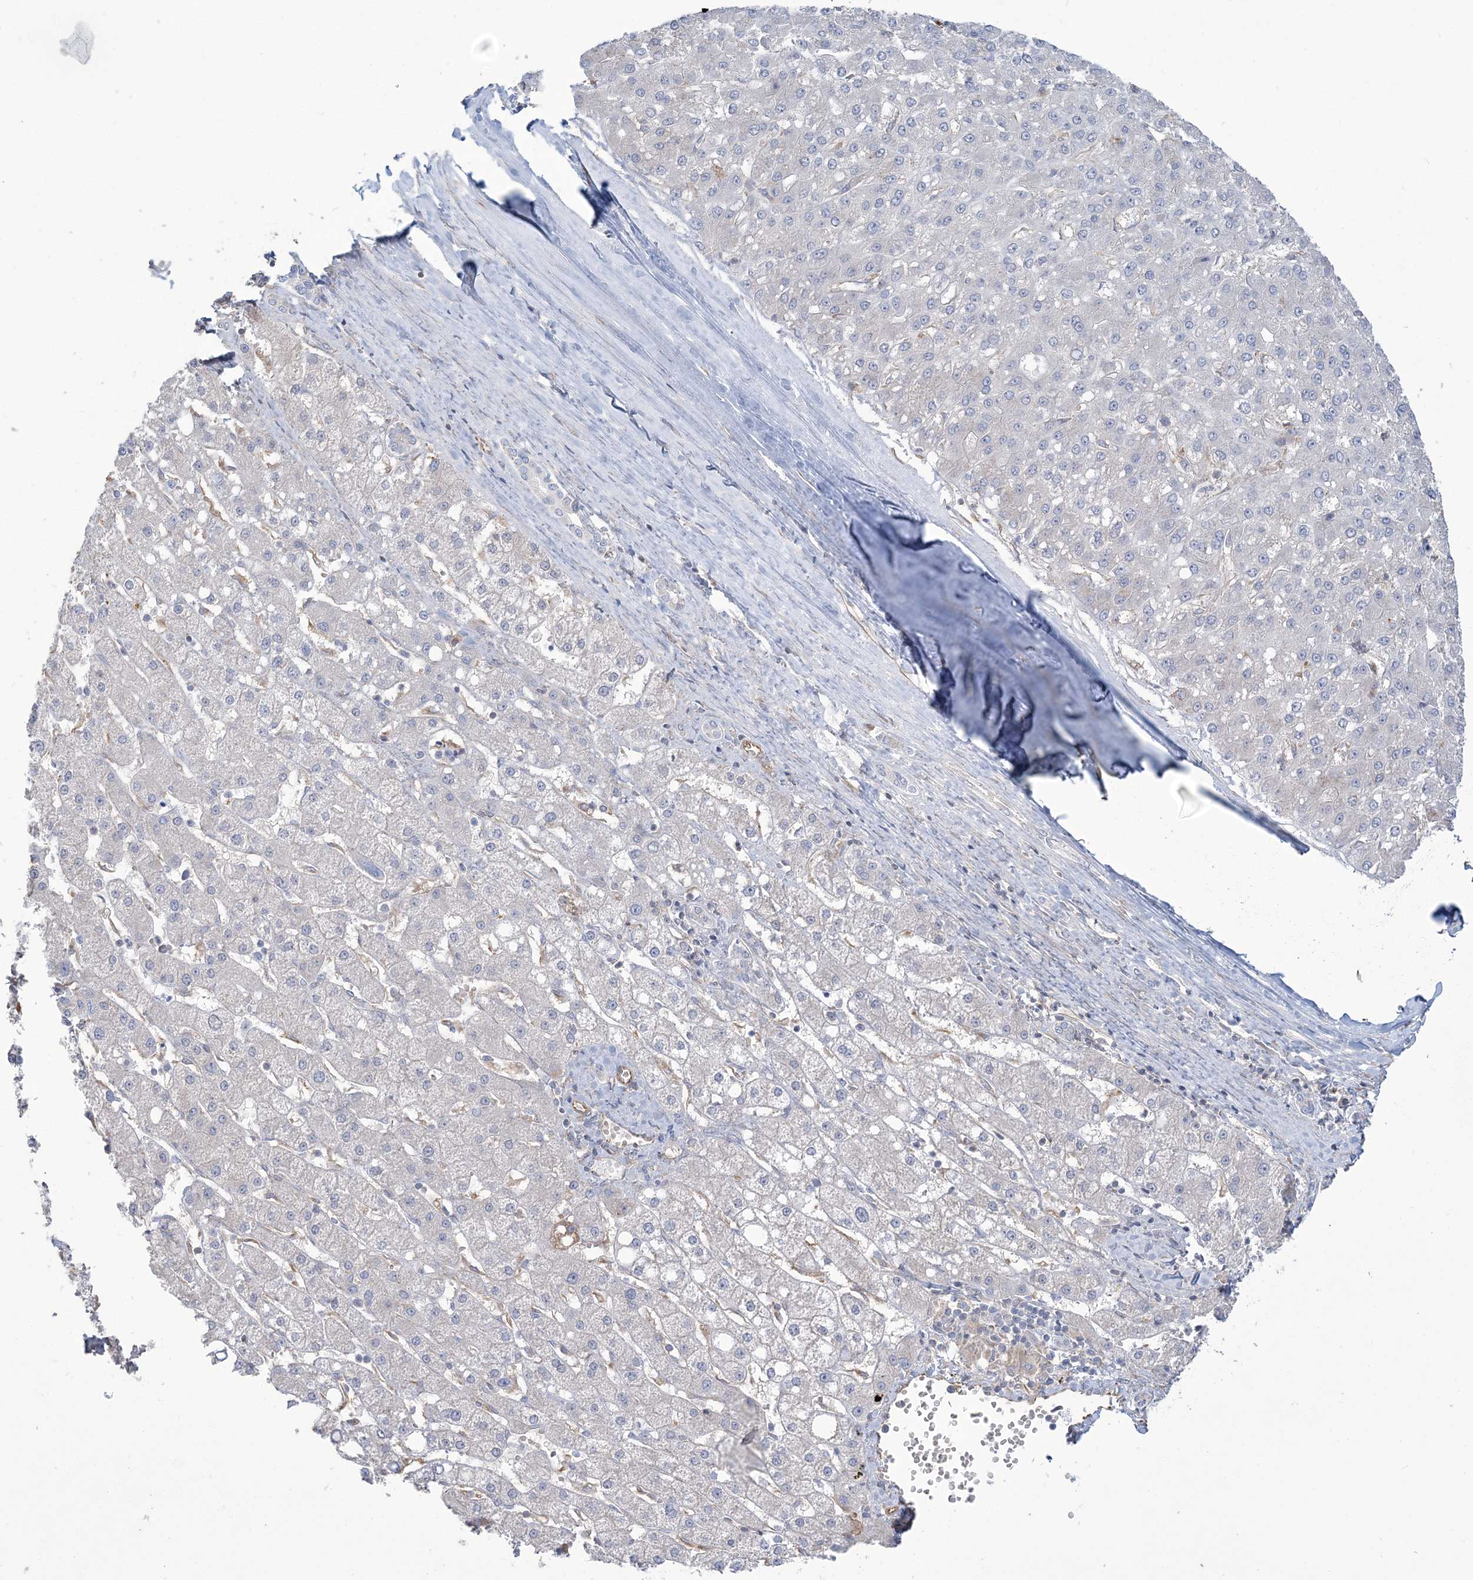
{"staining": {"intensity": "negative", "quantity": "none", "location": "none"}, "tissue": "liver cancer", "cell_type": "Tumor cells", "image_type": "cancer", "snomed": [{"axis": "morphology", "description": "Carcinoma, Hepatocellular, NOS"}, {"axis": "topography", "description": "Liver"}], "caption": "Tumor cells are negative for brown protein staining in liver cancer (hepatocellular carcinoma).", "gene": "ZNF821", "patient": {"sex": "male", "age": 67}}